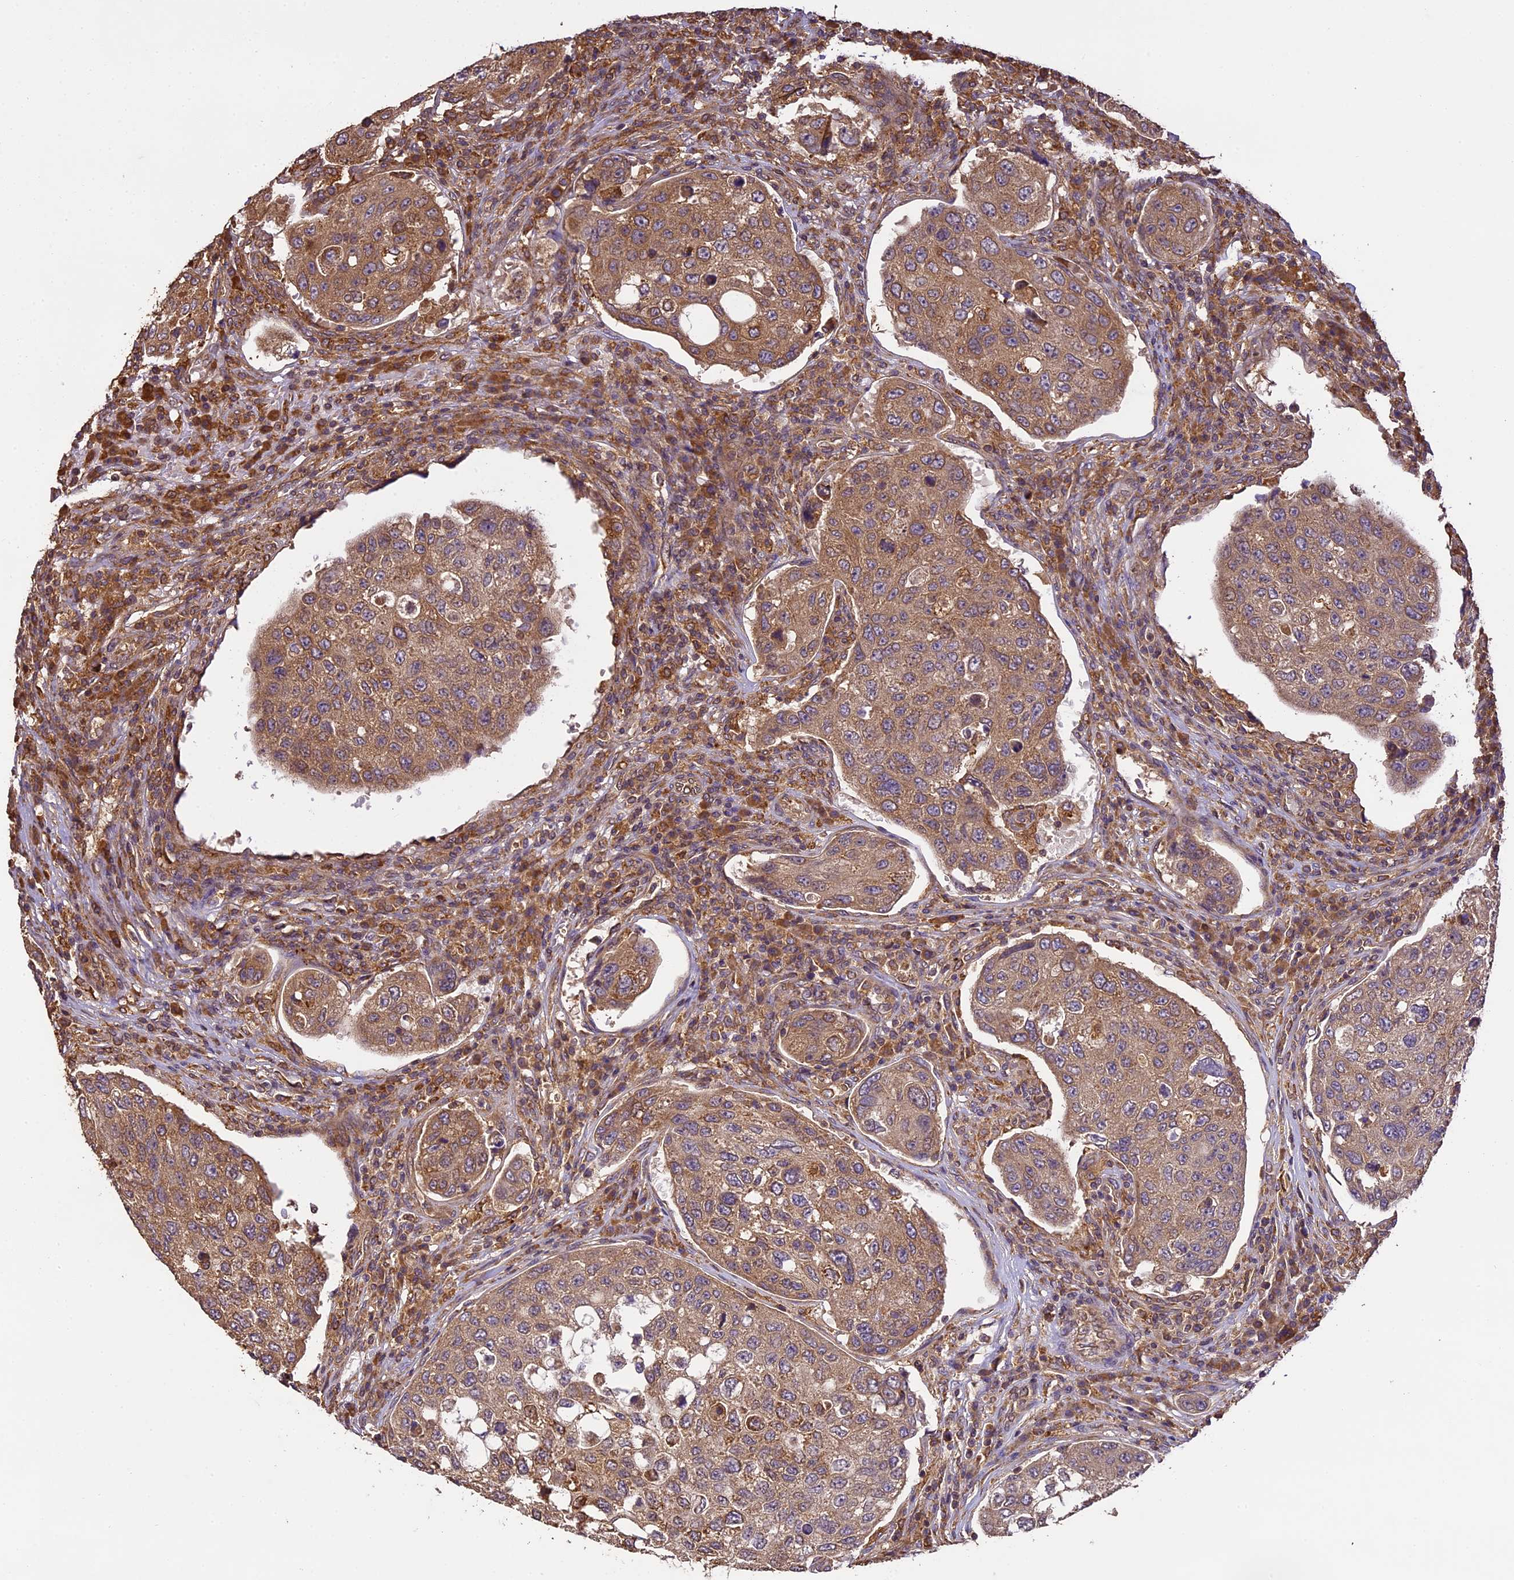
{"staining": {"intensity": "moderate", "quantity": ">75%", "location": "cytoplasmic/membranous"}, "tissue": "urothelial cancer", "cell_type": "Tumor cells", "image_type": "cancer", "snomed": [{"axis": "morphology", "description": "Urothelial carcinoma, High grade"}, {"axis": "topography", "description": "Lymph node"}, {"axis": "topography", "description": "Urinary bladder"}], "caption": "Immunohistochemistry (IHC) micrograph of neoplastic tissue: human urothelial carcinoma (high-grade) stained using immunohistochemistry demonstrates medium levels of moderate protein expression localized specifically in the cytoplasmic/membranous of tumor cells, appearing as a cytoplasmic/membranous brown color.", "gene": "BRAP", "patient": {"sex": "male", "age": 51}}